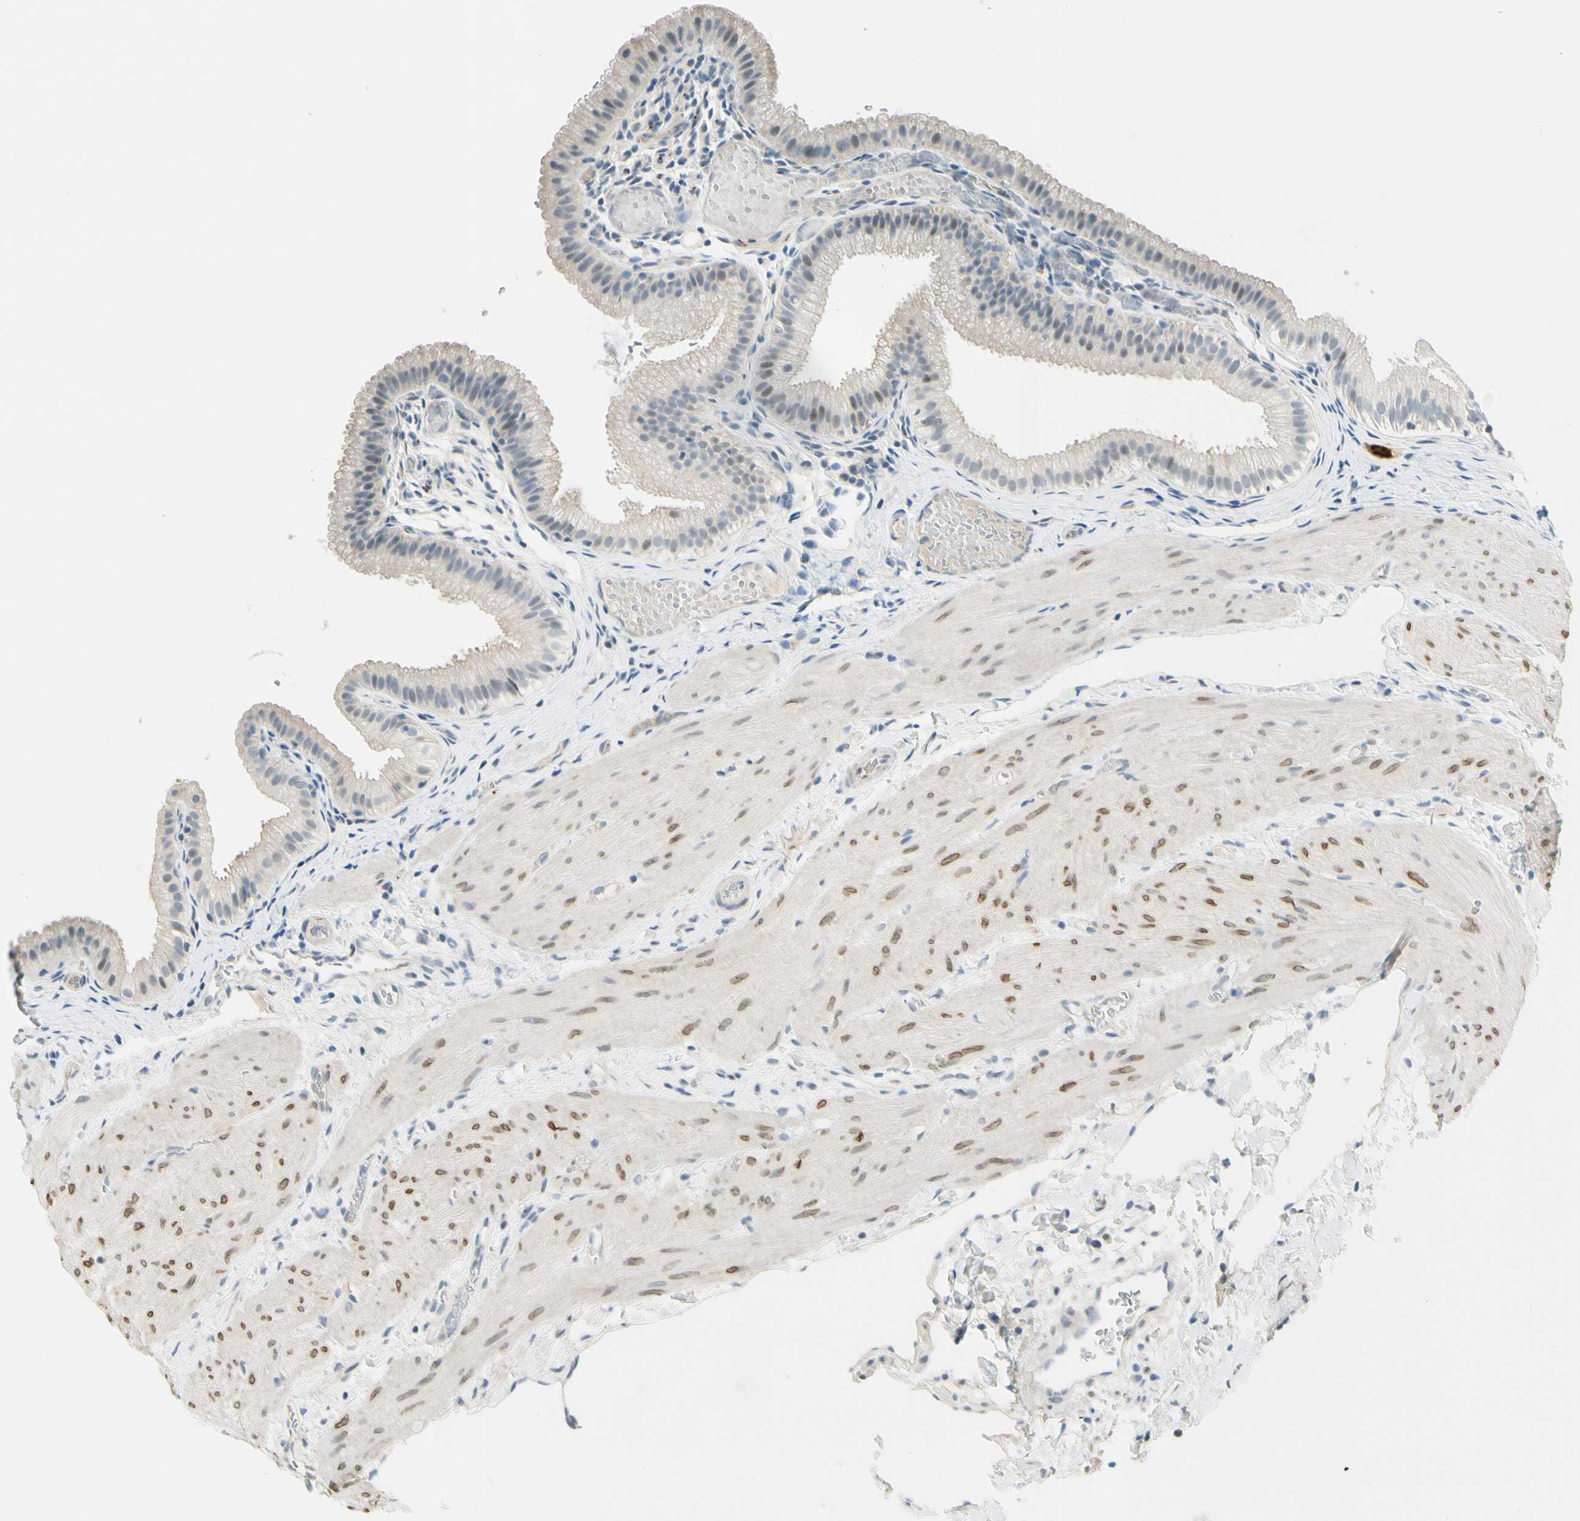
{"staining": {"intensity": "moderate", "quantity": "<25%", "location": "nuclear"}, "tissue": "gallbladder", "cell_type": "Glandular cells", "image_type": "normal", "snomed": [{"axis": "morphology", "description": "Normal tissue, NOS"}, {"axis": "topography", "description": "Gallbladder"}], "caption": "Gallbladder stained with immunohistochemistry shows moderate nuclear staining in approximately <25% of glandular cells.", "gene": "B4GALNT1", "patient": {"sex": "female", "age": 26}}